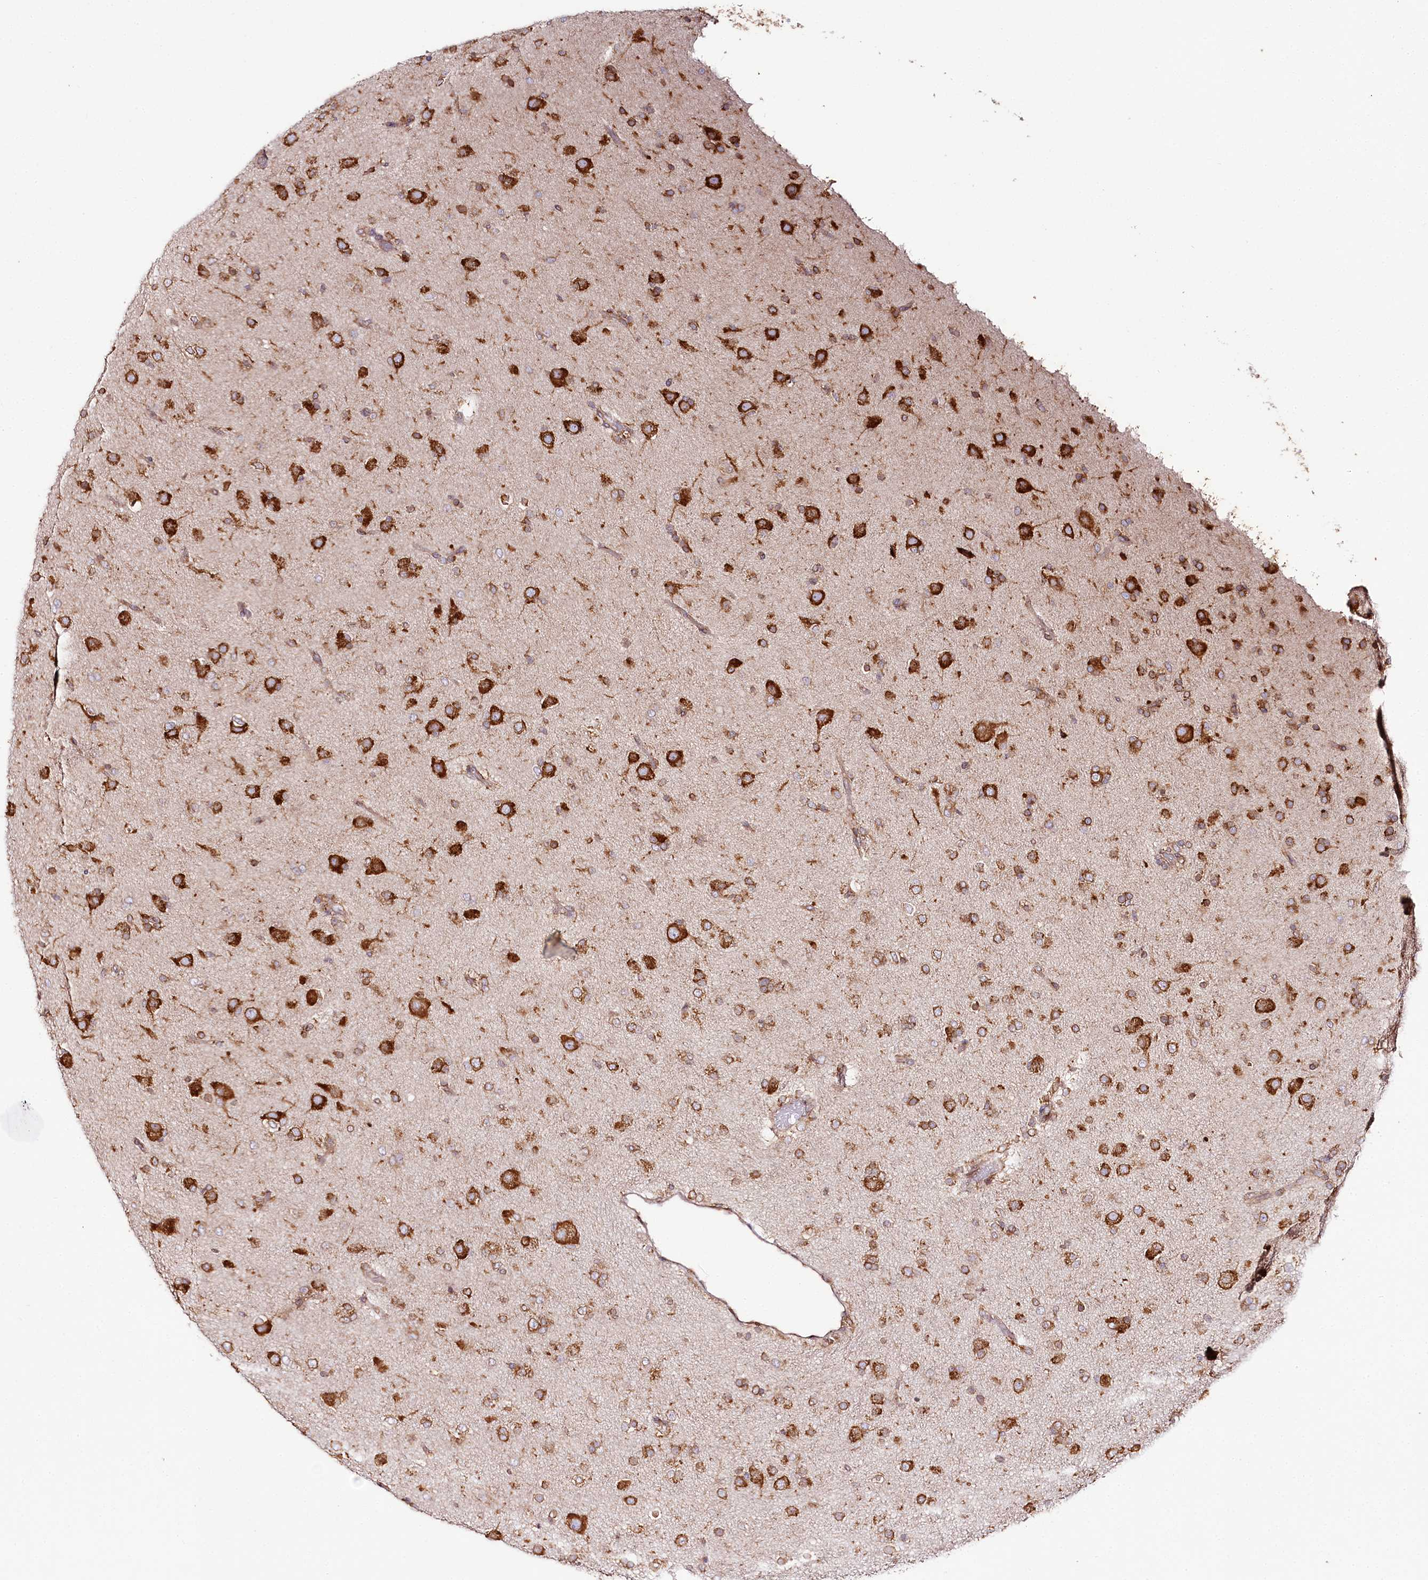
{"staining": {"intensity": "moderate", "quantity": ">75%", "location": "cytoplasmic/membranous"}, "tissue": "glioma", "cell_type": "Tumor cells", "image_type": "cancer", "snomed": [{"axis": "morphology", "description": "Glioma, malignant, Low grade"}, {"axis": "topography", "description": "Brain"}], "caption": "Immunohistochemistry (IHC) (DAB) staining of glioma shows moderate cytoplasmic/membranous protein expression in about >75% of tumor cells. (Stains: DAB (3,3'-diaminobenzidine) in brown, nuclei in blue, Microscopy: brightfield microscopy at high magnification).", "gene": "CNPY2", "patient": {"sex": "male", "age": 65}}